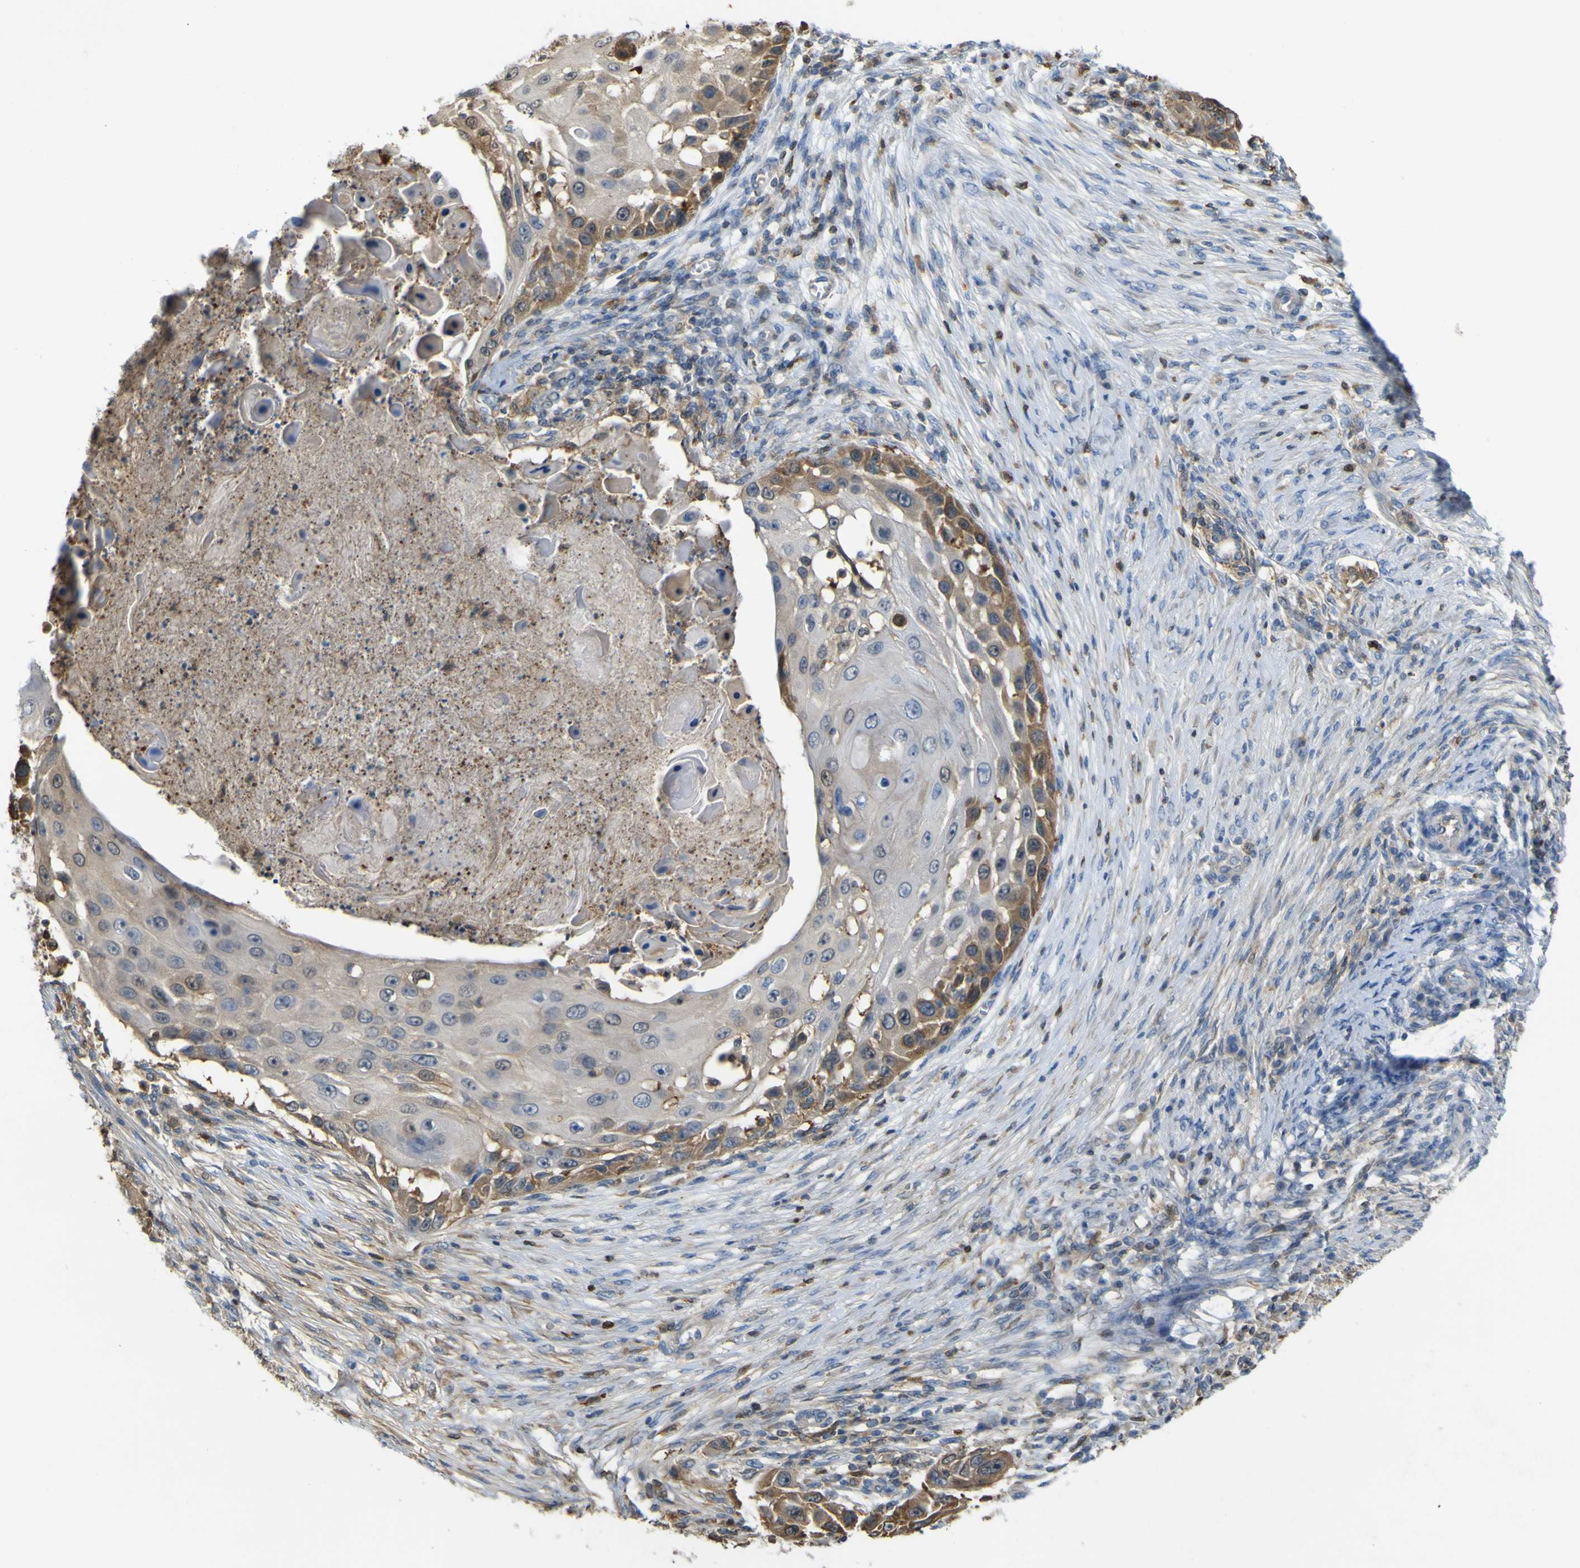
{"staining": {"intensity": "moderate", "quantity": ">75%", "location": "cytoplasmic/membranous"}, "tissue": "skin cancer", "cell_type": "Tumor cells", "image_type": "cancer", "snomed": [{"axis": "morphology", "description": "Squamous cell carcinoma, NOS"}, {"axis": "topography", "description": "Skin"}], "caption": "Moderate cytoplasmic/membranous staining is present in about >75% of tumor cells in squamous cell carcinoma (skin). (Brightfield microscopy of DAB IHC at high magnification).", "gene": "ABHD3", "patient": {"sex": "female", "age": 44}}